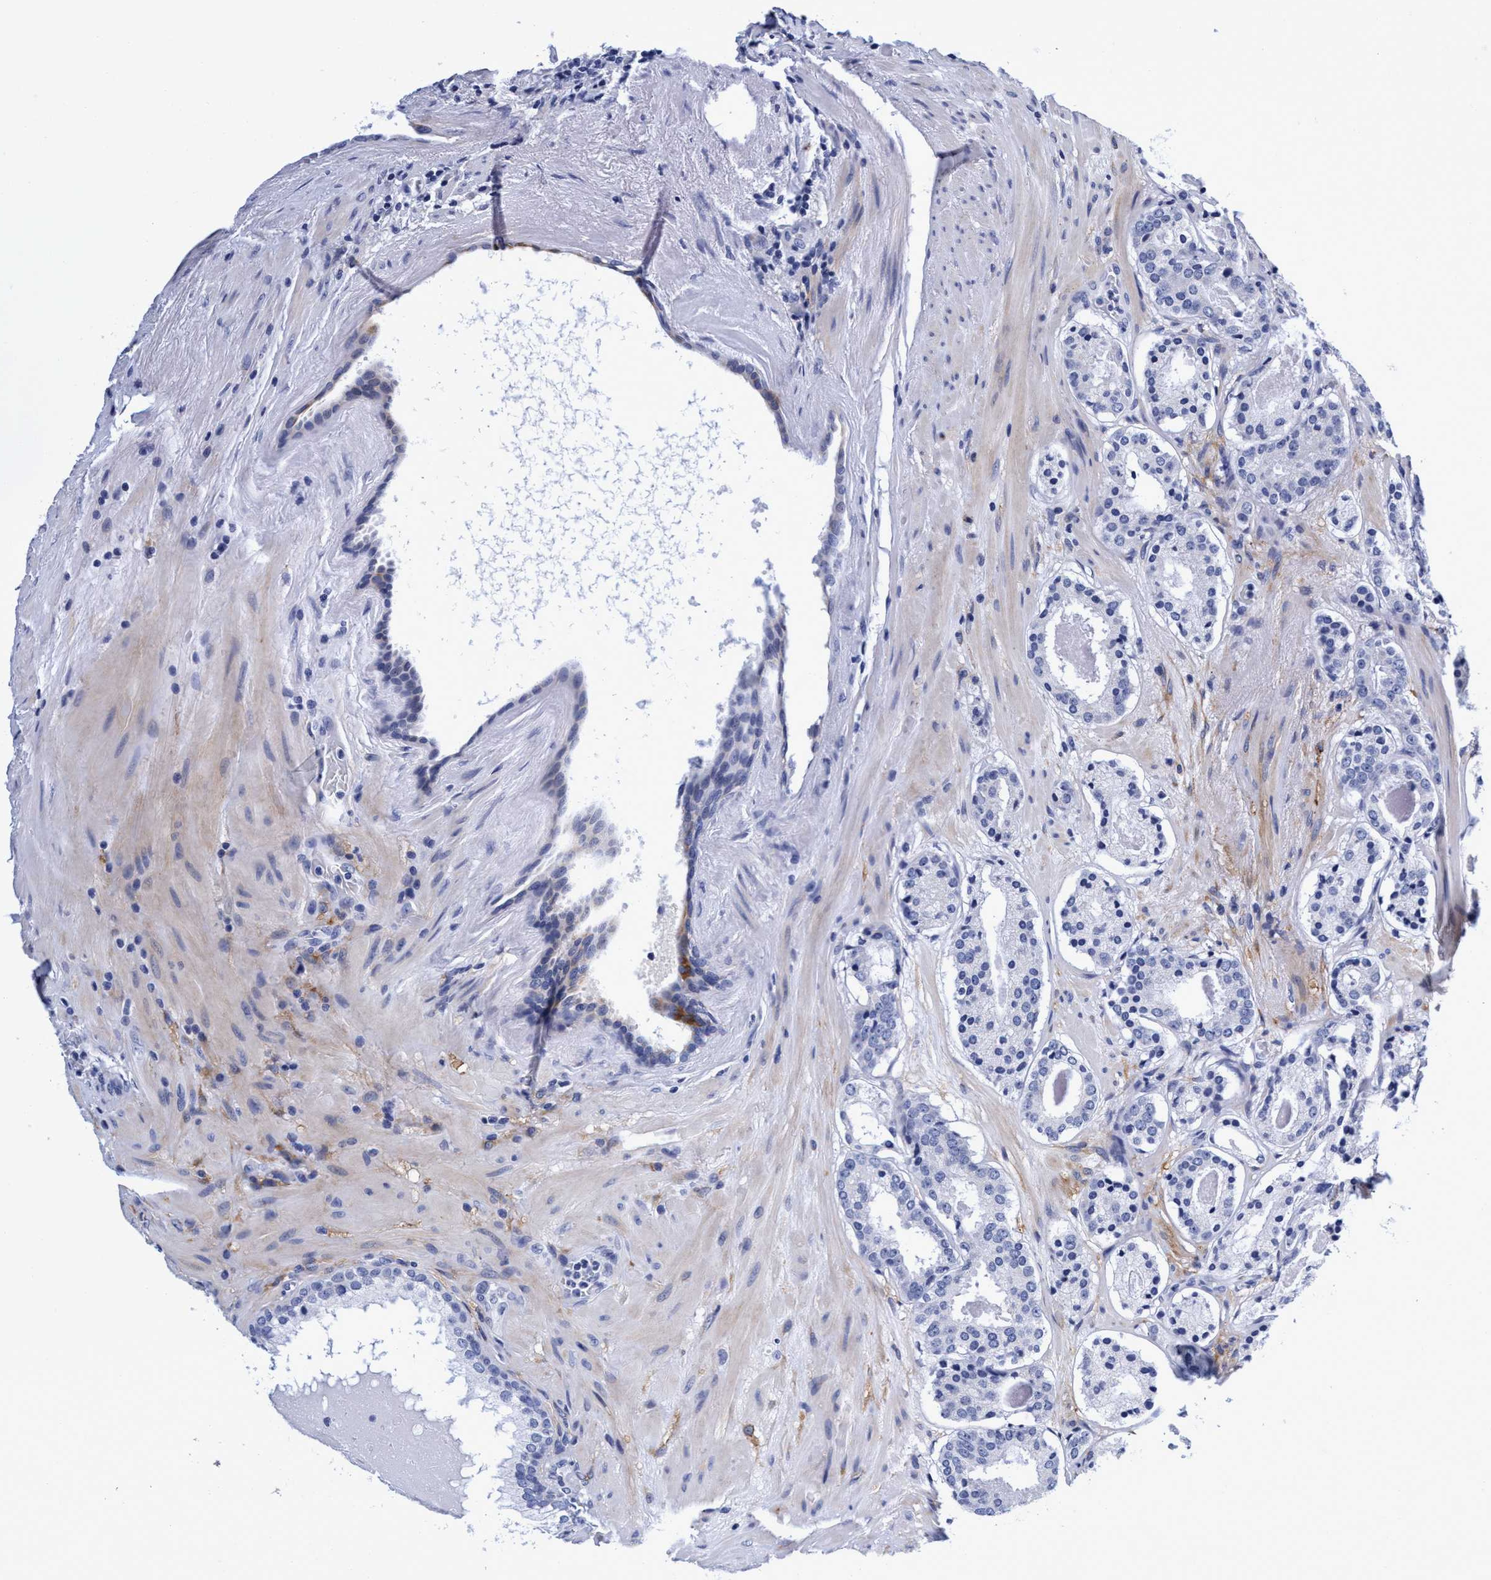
{"staining": {"intensity": "negative", "quantity": "none", "location": "none"}, "tissue": "prostate cancer", "cell_type": "Tumor cells", "image_type": "cancer", "snomed": [{"axis": "morphology", "description": "Adenocarcinoma, Low grade"}, {"axis": "topography", "description": "Prostate"}], "caption": "IHC histopathology image of neoplastic tissue: prostate cancer (adenocarcinoma (low-grade)) stained with DAB (3,3'-diaminobenzidine) displays no significant protein staining in tumor cells.", "gene": "PLPPR1", "patient": {"sex": "male", "age": 69}}